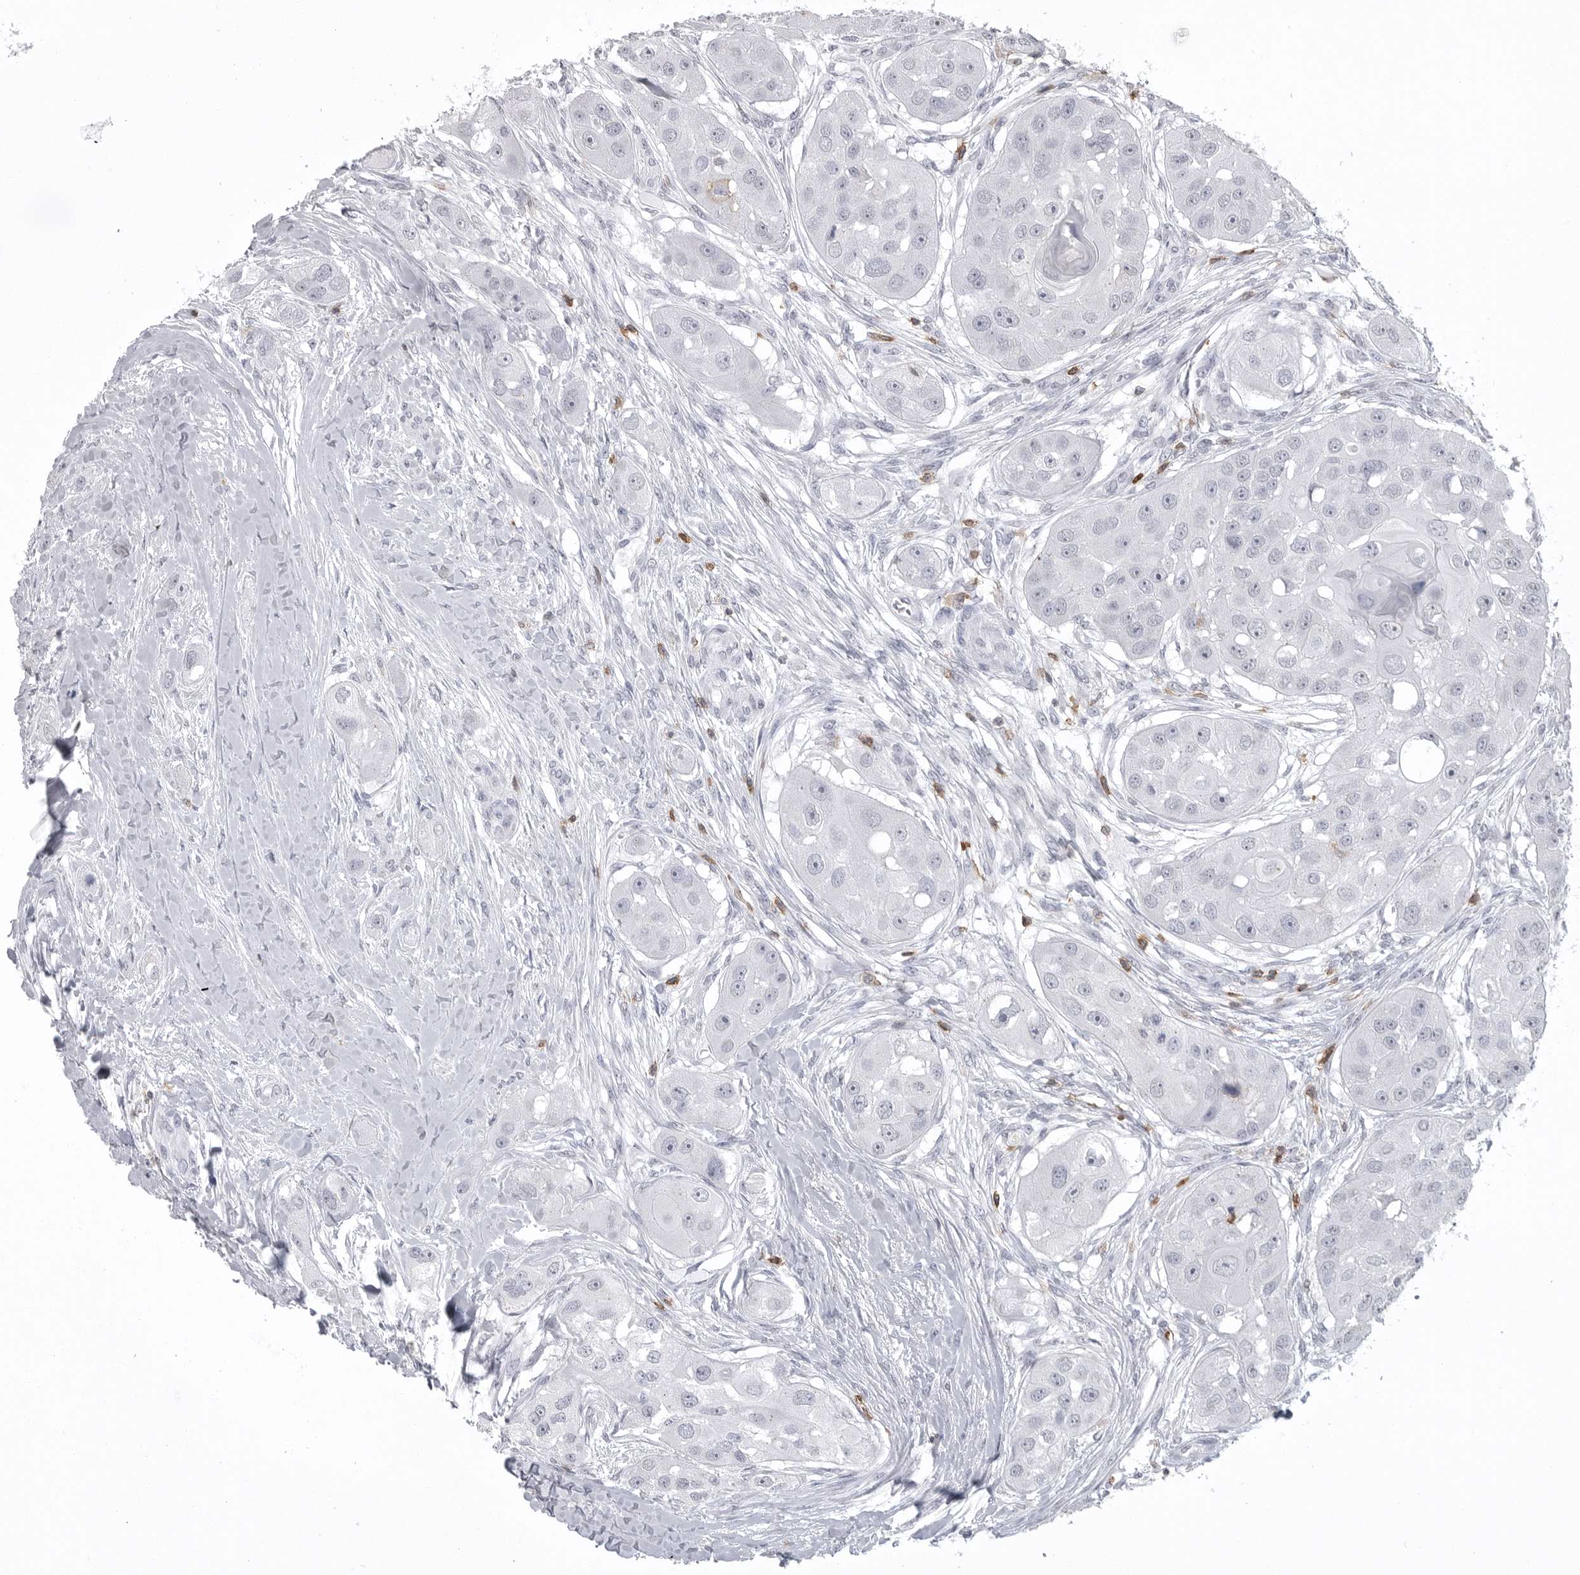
{"staining": {"intensity": "negative", "quantity": "none", "location": "none"}, "tissue": "head and neck cancer", "cell_type": "Tumor cells", "image_type": "cancer", "snomed": [{"axis": "morphology", "description": "Normal tissue, NOS"}, {"axis": "morphology", "description": "Squamous cell carcinoma, NOS"}, {"axis": "topography", "description": "Skeletal muscle"}, {"axis": "topography", "description": "Head-Neck"}], "caption": "The micrograph displays no significant staining in tumor cells of head and neck squamous cell carcinoma.", "gene": "ITGAL", "patient": {"sex": "male", "age": 51}}